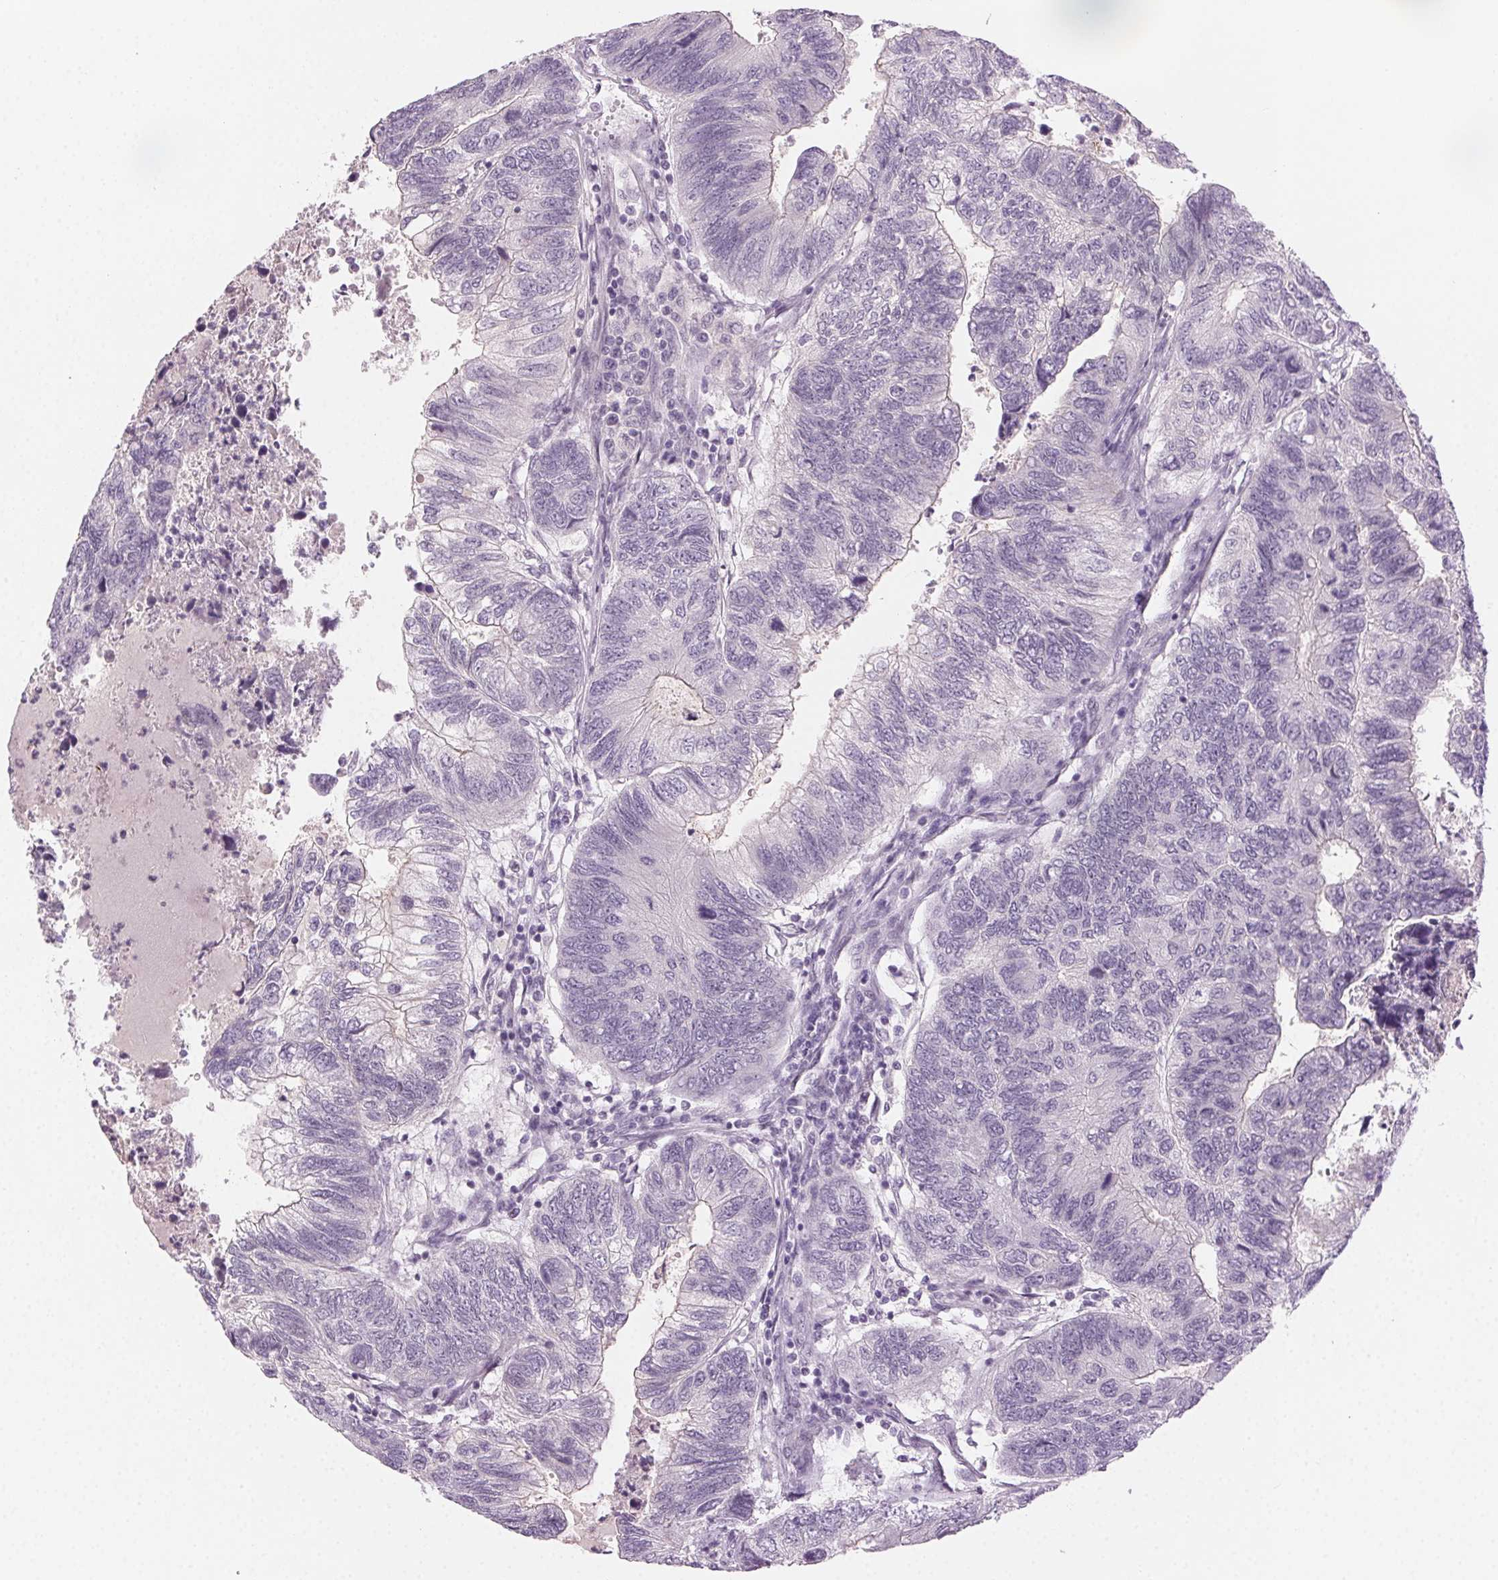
{"staining": {"intensity": "negative", "quantity": "none", "location": "none"}, "tissue": "colorectal cancer", "cell_type": "Tumor cells", "image_type": "cancer", "snomed": [{"axis": "morphology", "description": "Adenocarcinoma, NOS"}, {"axis": "topography", "description": "Colon"}], "caption": "IHC histopathology image of colorectal adenocarcinoma stained for a protein (brown), which exhibits no staining in tumor cells. (DAB (3,3'-diaminobenzidine) immunohistochemistry (IHC), high magnification).", "gene": "HSF5", "patient": {"sex": "female", "age": 67}}